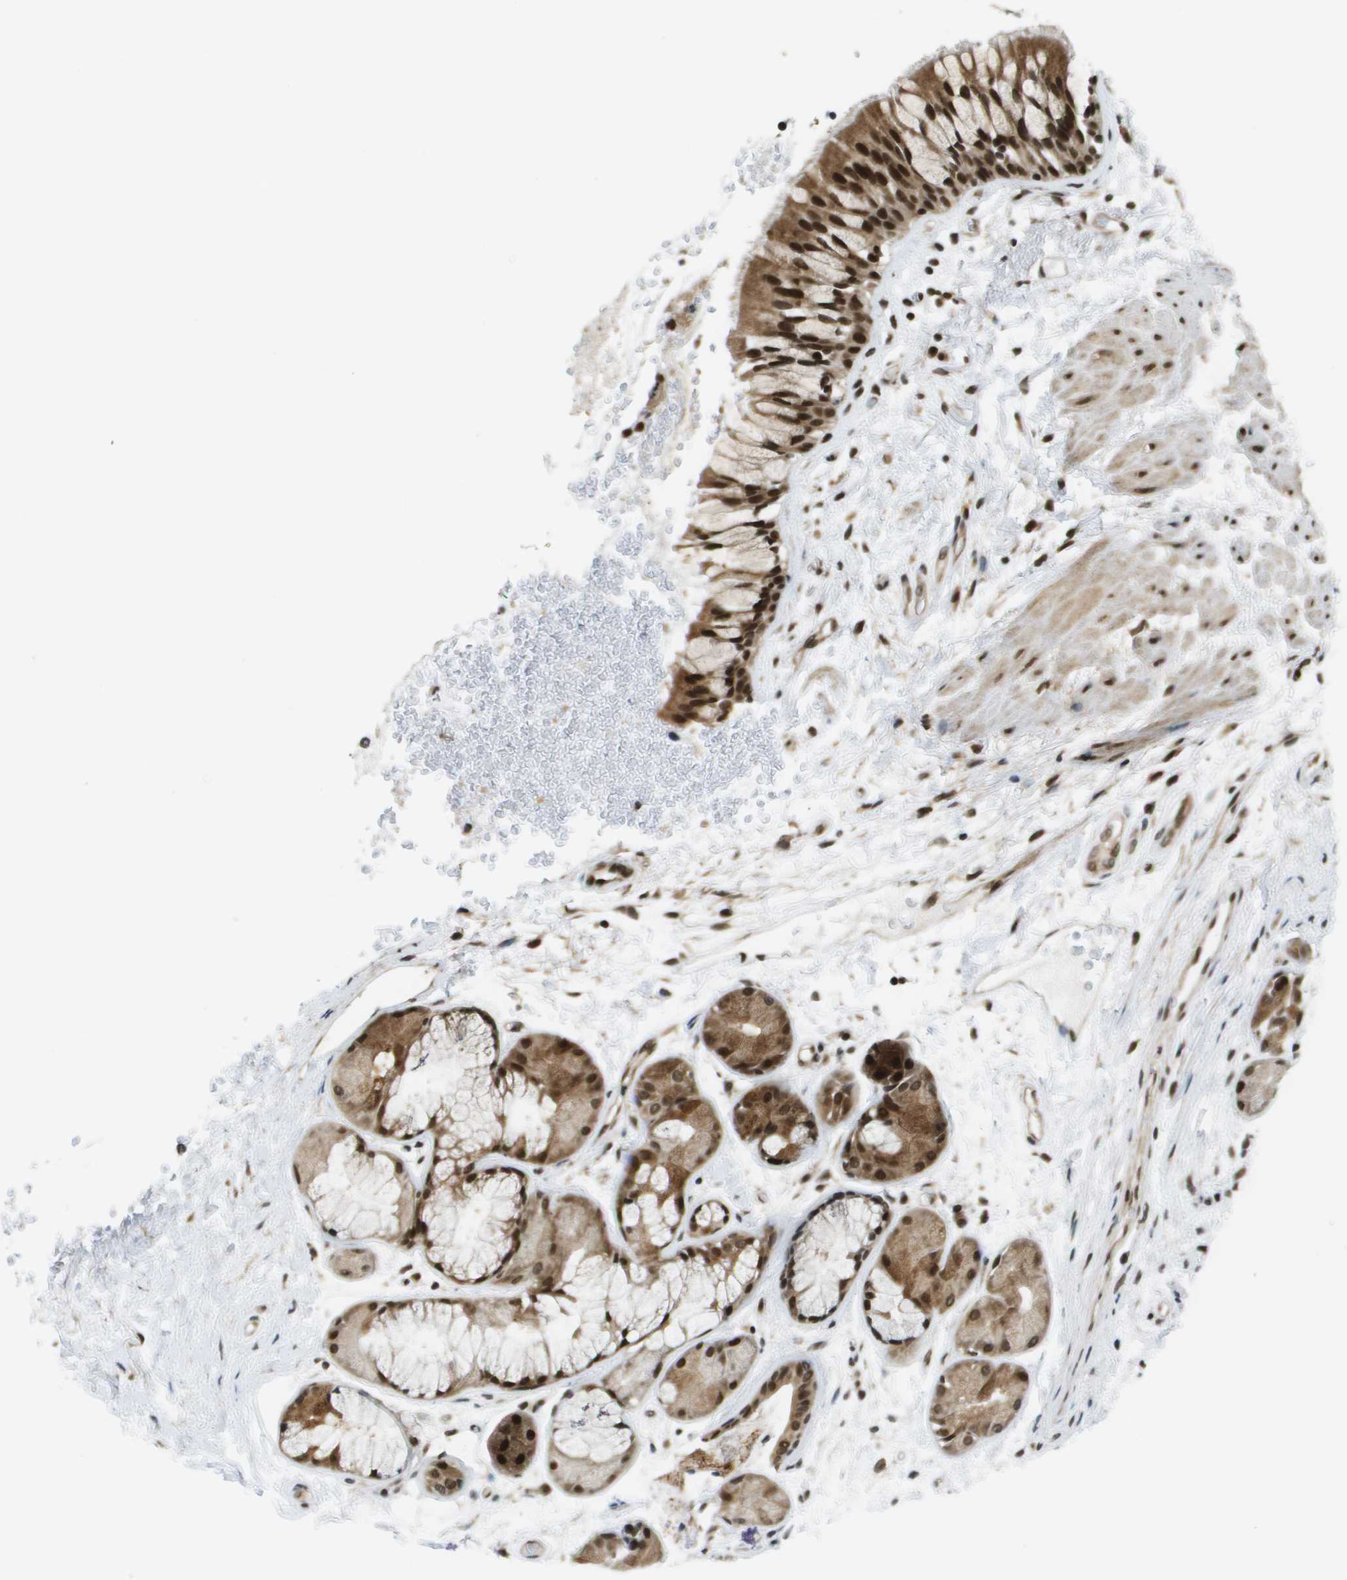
{"staining": {"intensity": "strong", "quantity": ">75%", "location": "cytoplasmic/membranous,nuclear"}, "tissue": "bronchus", "cell_type": "Respiratory epithelial cells", "image_type": "normal", "snomed": [{"axis": "morphology", "description": "Normal tissue, NOS"}, {"axis": "topography", "description": "Bronchus"}], "caption": "A brown stain labels strong cytoplasmic/membranous,nuclear expression of a protein in respiratory epithelial cells of benign bronchus. Using DAB (brown) and hematoxylin (blue) stains, captured at high magnification using brightfield microscopy.", "gene": "RECQL4", "patient": {"sex": "male", "age": 66}}